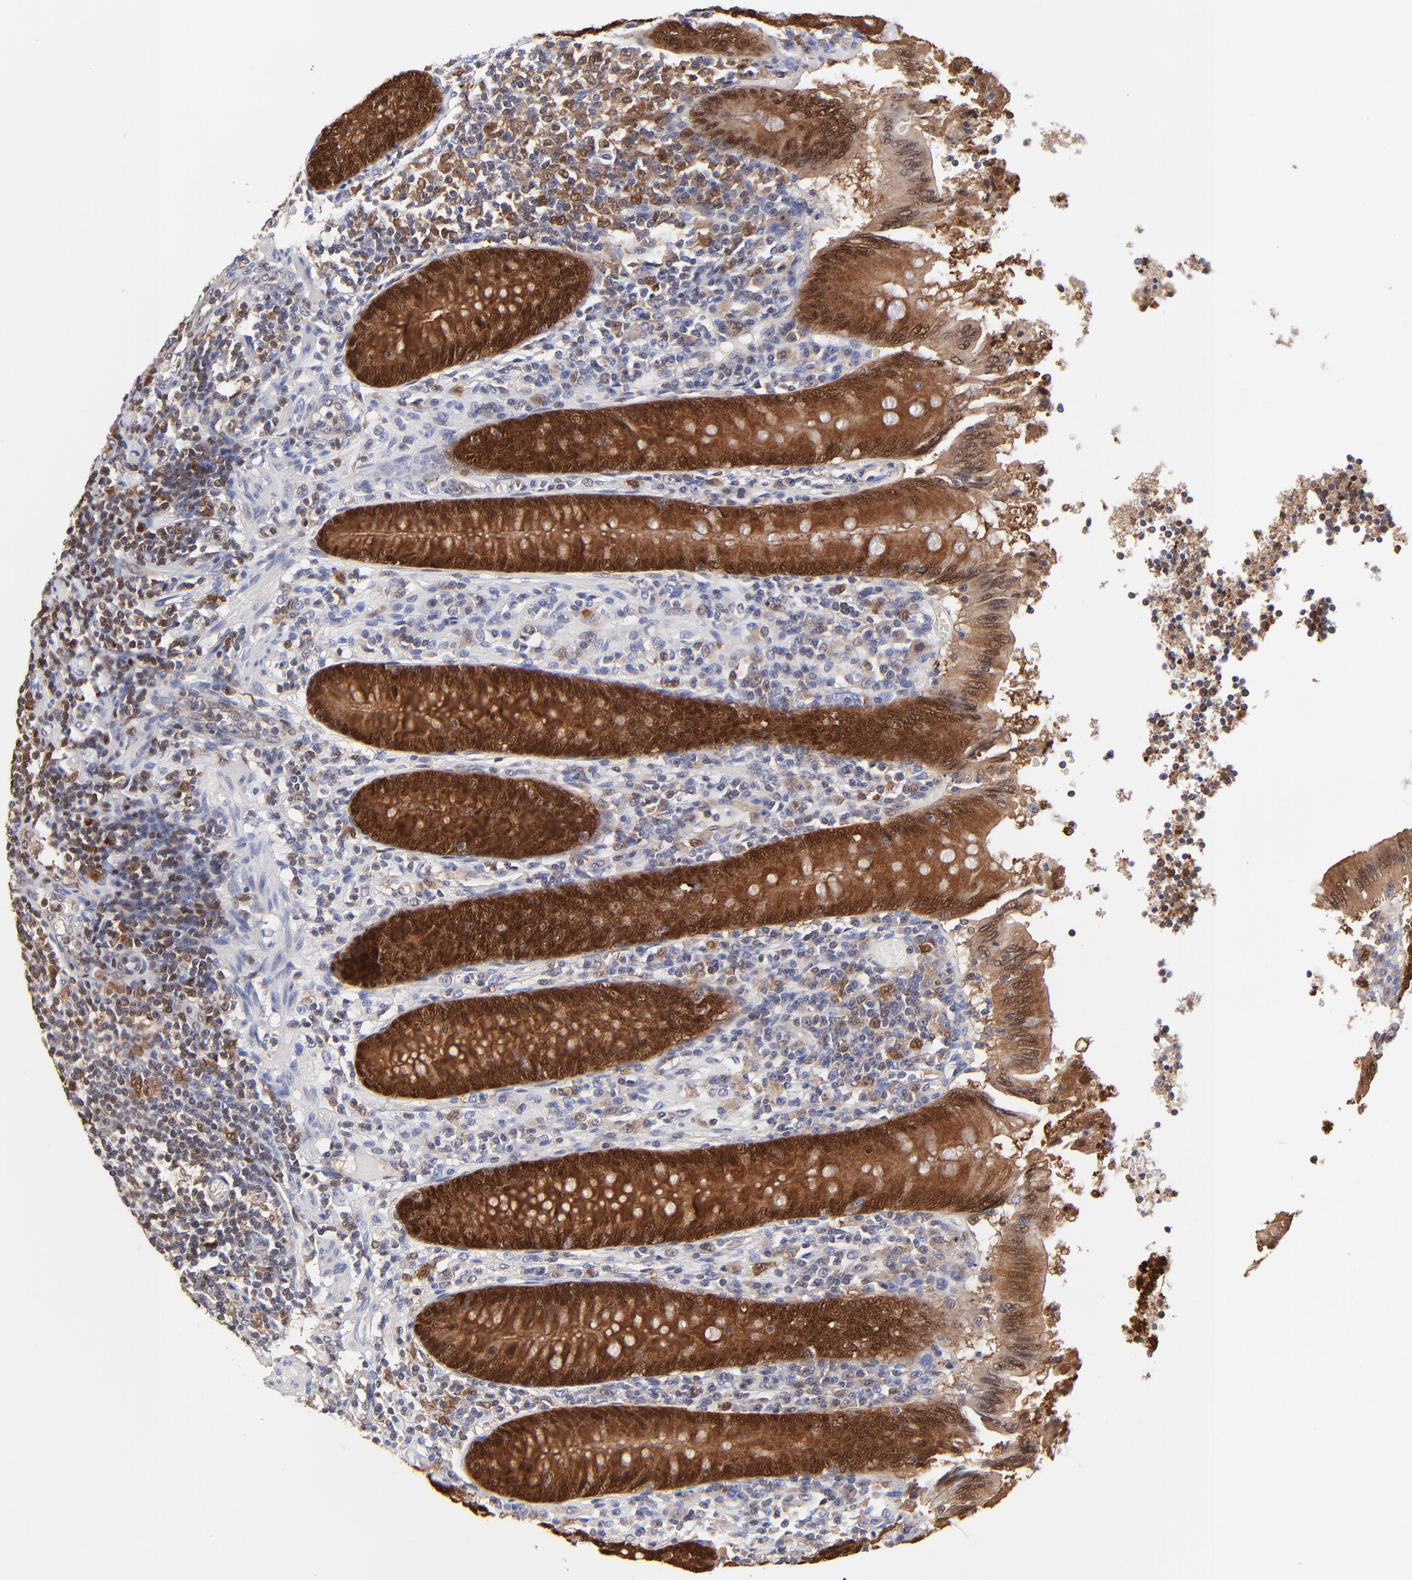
{"staining": {"intensity": "strong", "quantity": ">75%", "location": "cytoplasmic/membranous,nuclear"}, "tissue": "appendix", "cell_type": "Glandular cells", "image_type": "normal", "snomed": [{"axis": "morphology", "description": "Normal tissue, NOS"}, {"axis": "morphology", "description": "Inflammation, NOS"}, {"axis": "topography", "description": "Appendix"}], "caption": "IHC of normal human appendix shows high levels of strong cytoplasmic/membranous,nuclear positivity in approximately >75% of glandular cells.", "gene": "DCTPP1", "patient": {"sex": "male", "age": 46}}